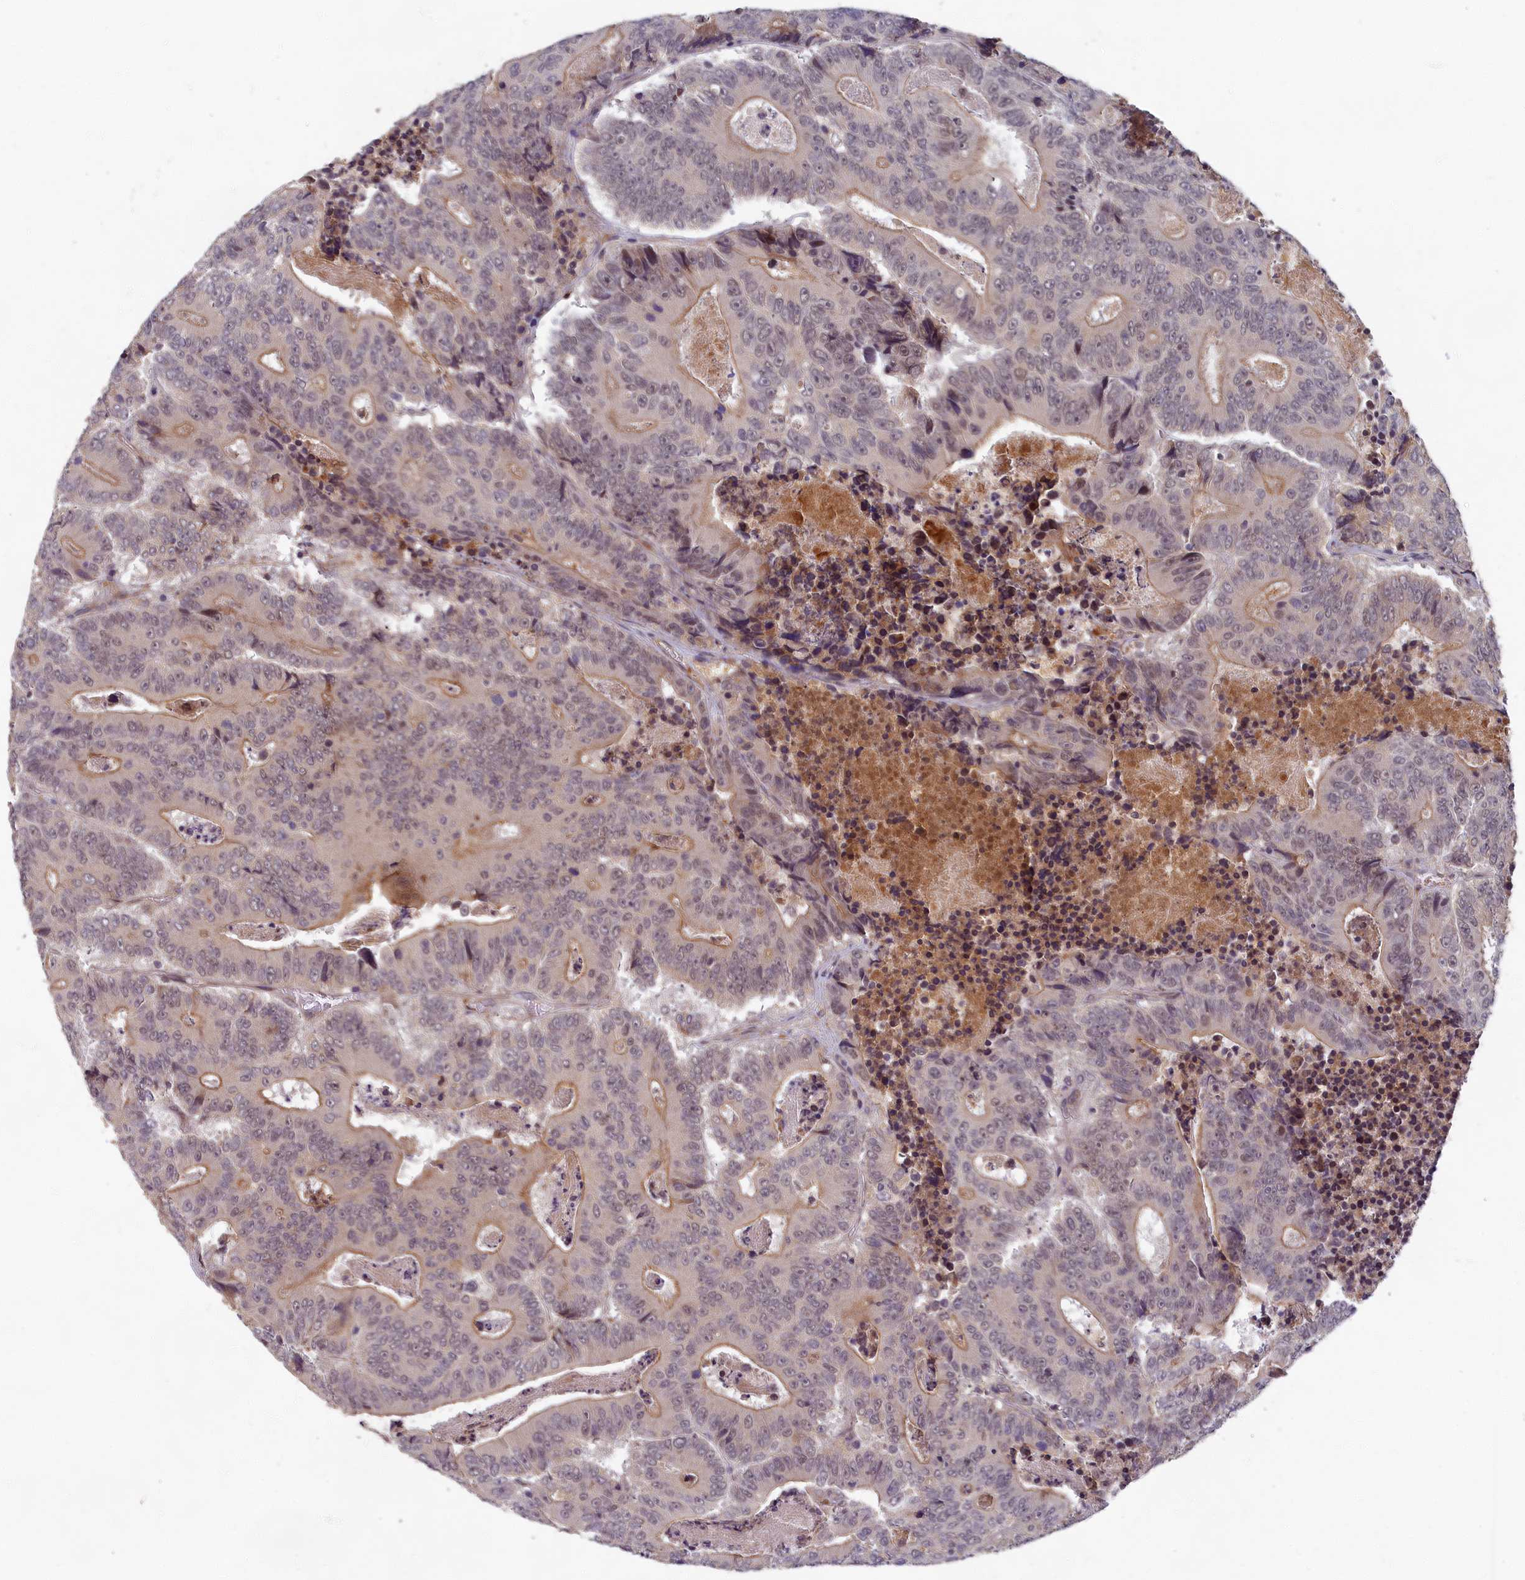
{"staining": {"intensity": "weak", "quantity": "<25%", "location": "cytoplasmic/membranous"}, "tissue": "colorectal cancer", "cell_type": "Tumor cells", "image_type": "cancer", "snomed": [{"axis": "morphology", "description": "Adenocarcinoma, NOS"}, {"axis": "topography", "description": "Colon"}], "caption": "Adenocarcinoma (colorectal) stained for a protein using IHC displays no staining tumor cells.", "gene": "EARS2", "patient": {"sex": "male", "age": 83}}